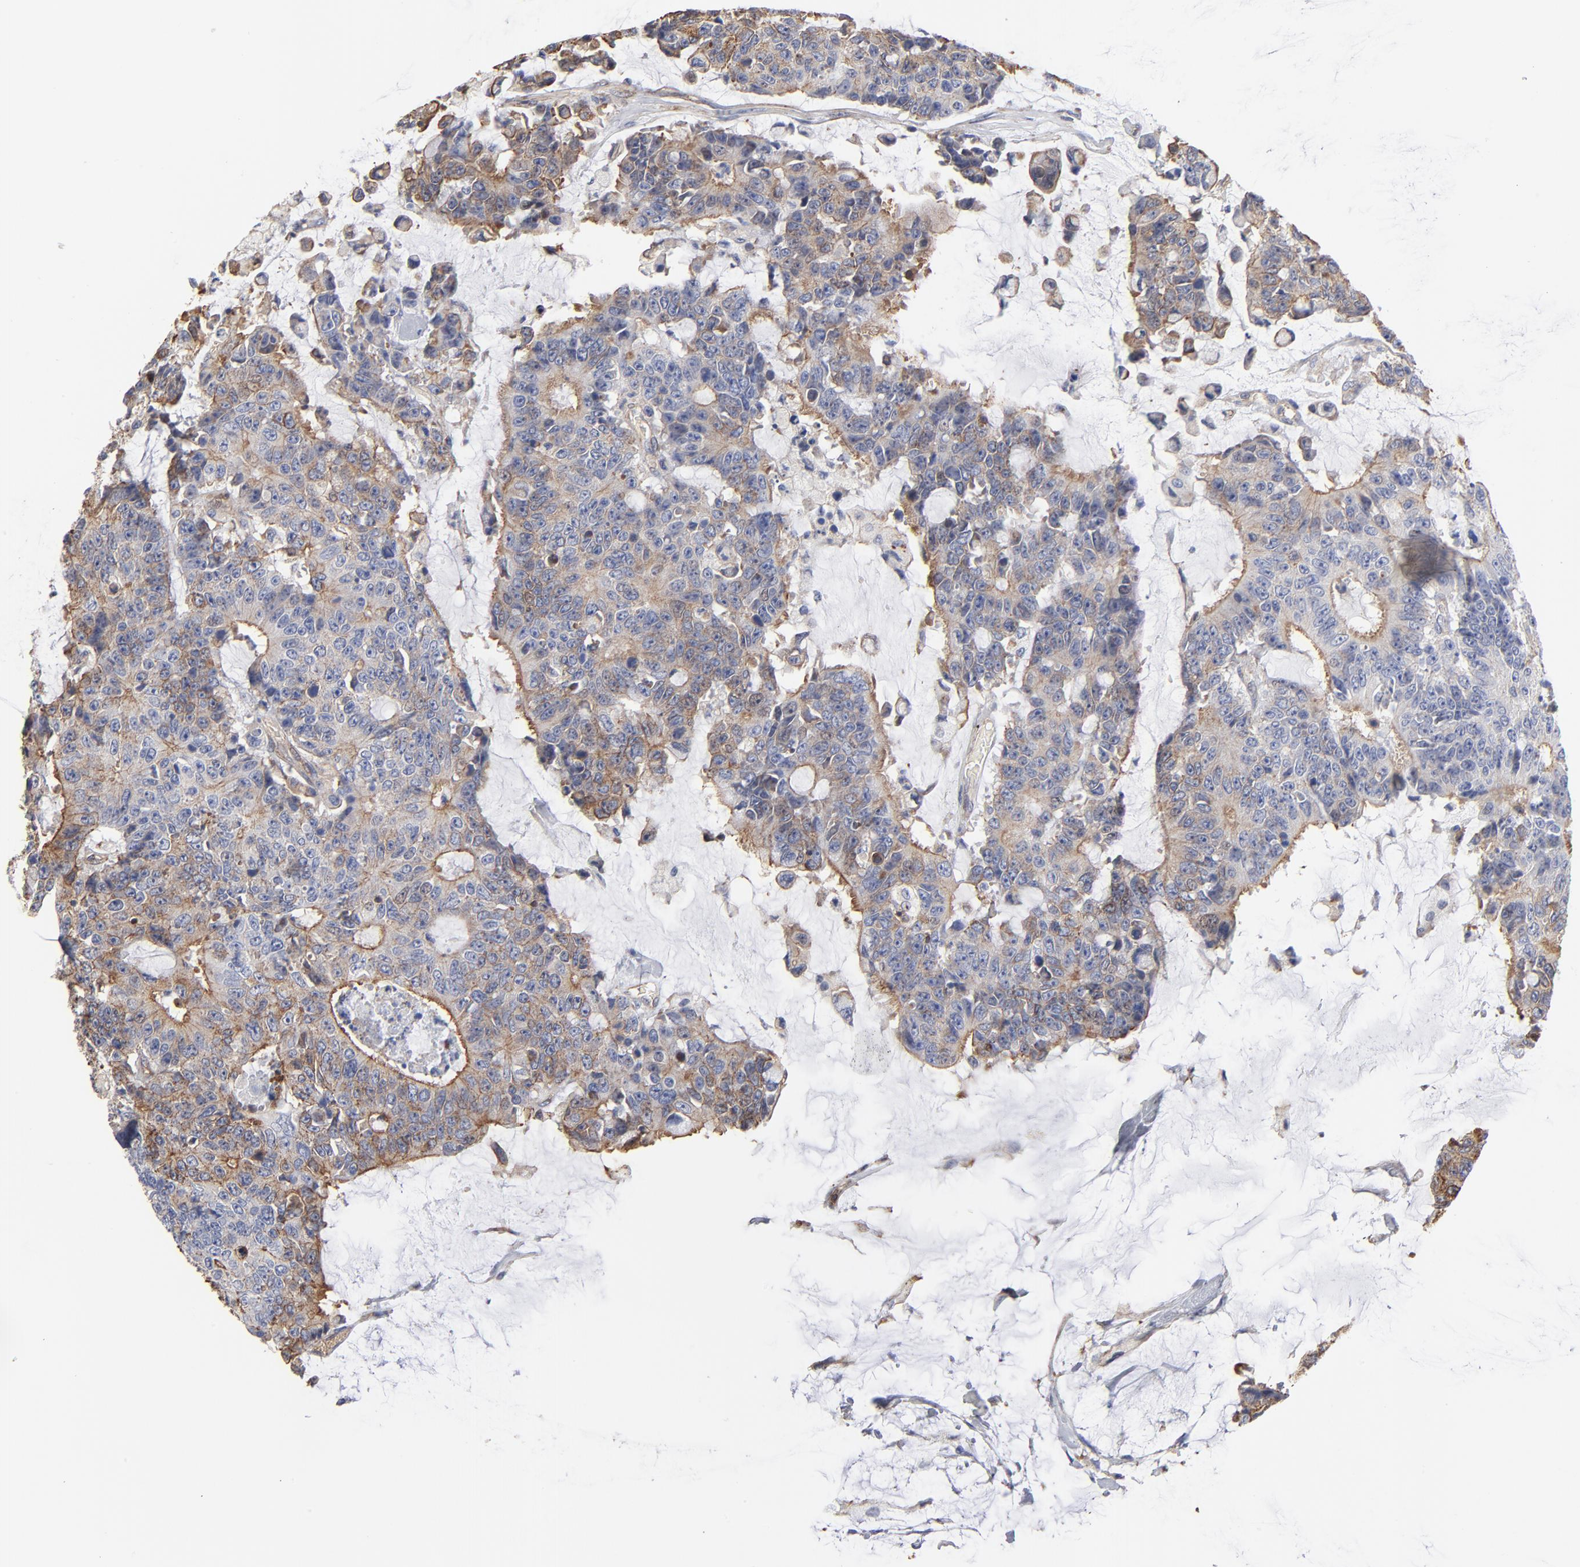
{"staining": {"intensity": "moderate", "quantity": "25%-75%", "location": "cytoplasmic/membranous"}, "tissue": "colorectal cancer", "cell_type": "Tumor cells", "image_type": "cancer", "snomed": [{"axis": "morphology", "description": "Adenocarcinoma, NOS"}, {"axis": "topography", "description": "Colon"}], "caption": "A medium amount of moderate cytoplasmic/membranous positivity is appreciated in about 25%-75% of tumor cells in colorectal adenocarcinoma tissue.", "gene": "ACTA2", "patient": {"sex": "female", "age": 86}}